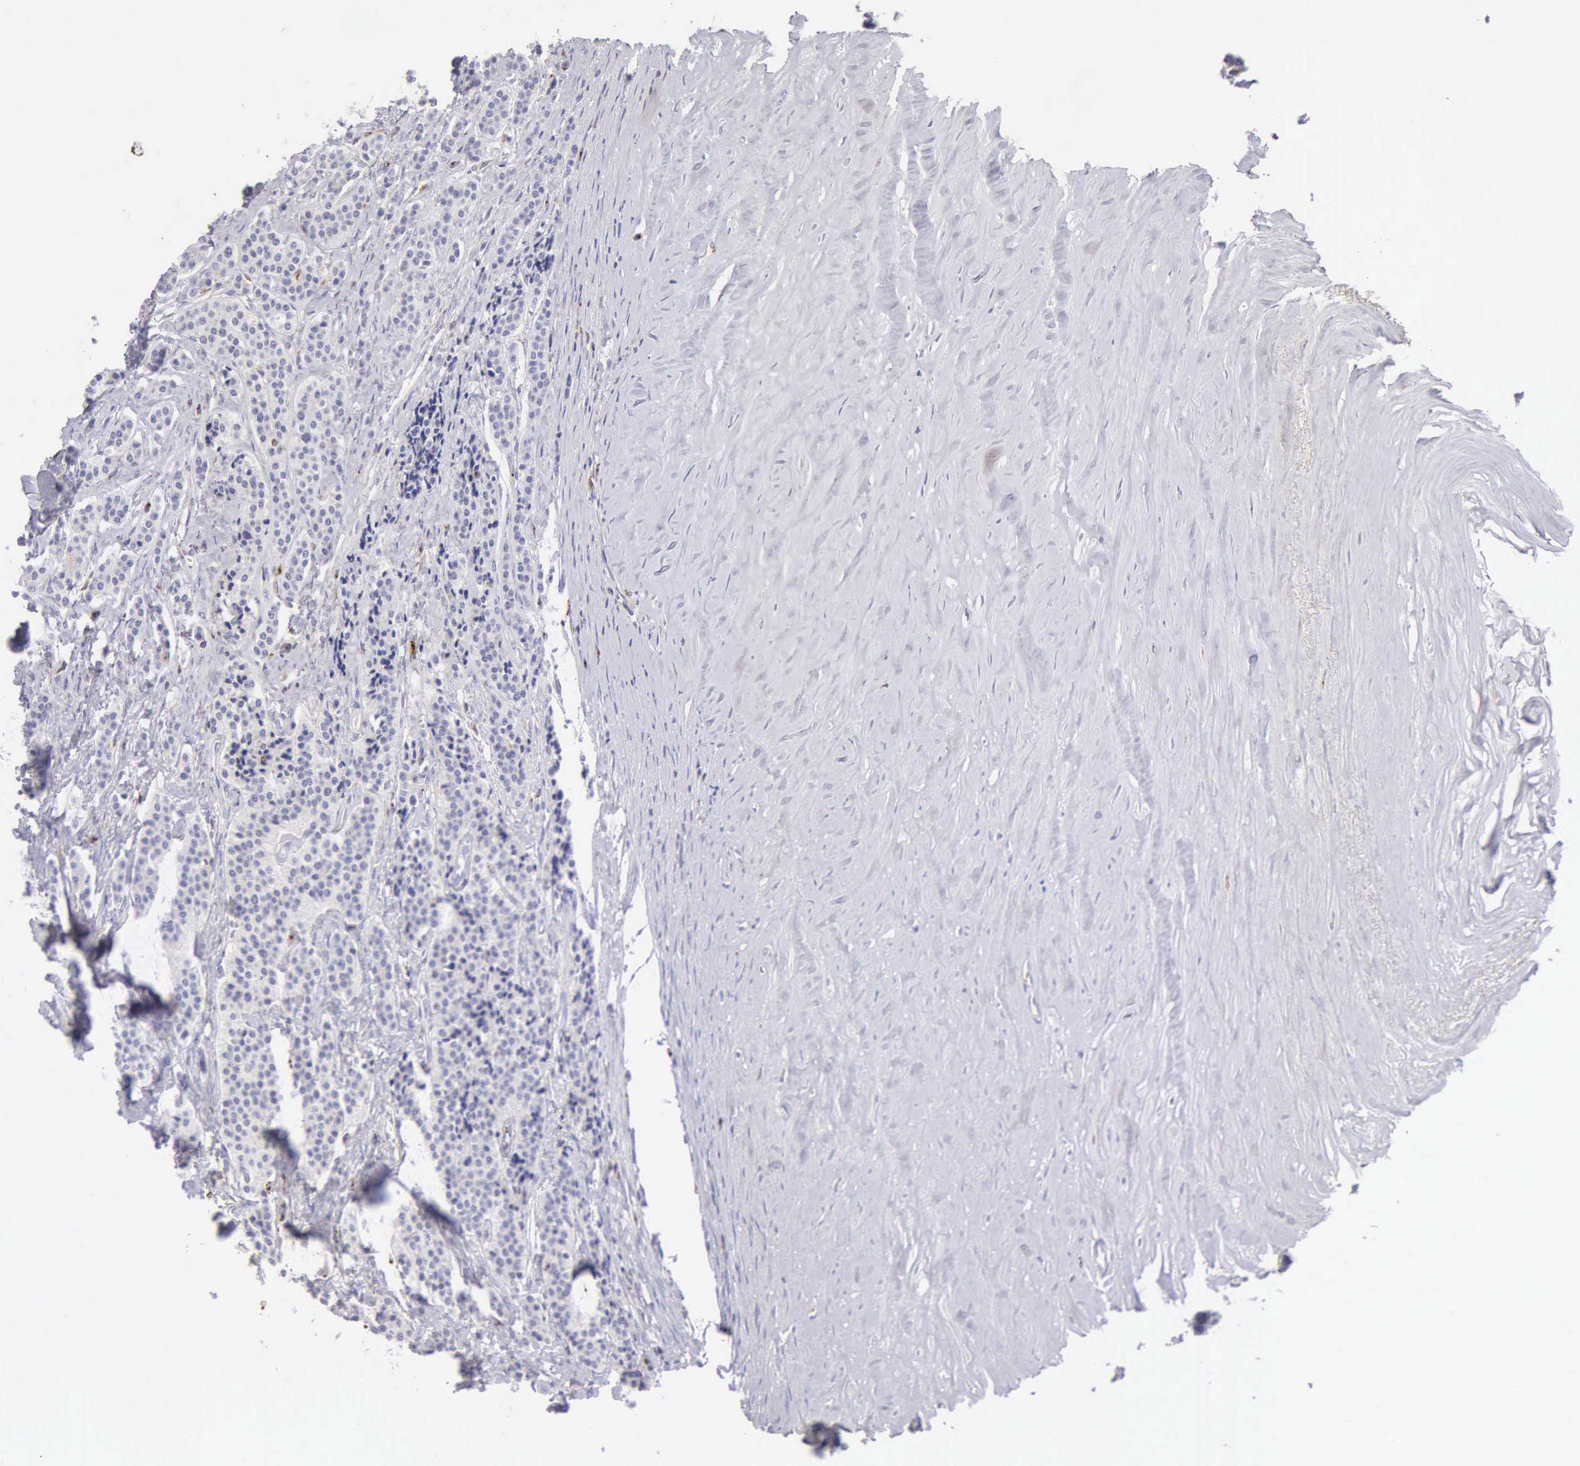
{"staining": {"intensity": "negative", "quantity": "none", "location": "none"}, "tissue": "carcinoid", "cell_type": "Tumor cells", "image_type": "cancer", "snomed": [{"axis": "morphology", "description": "Carcinoid, malignant, NOS"}, {"axis": "topography", "description": "Small intestine"}], "caption": "This is an IHC histopathology image of malignant carcinoid. There is no positivity in tumor cells.", "gene": "SRGN", "patient": {"sex": "male", "age": 63}}